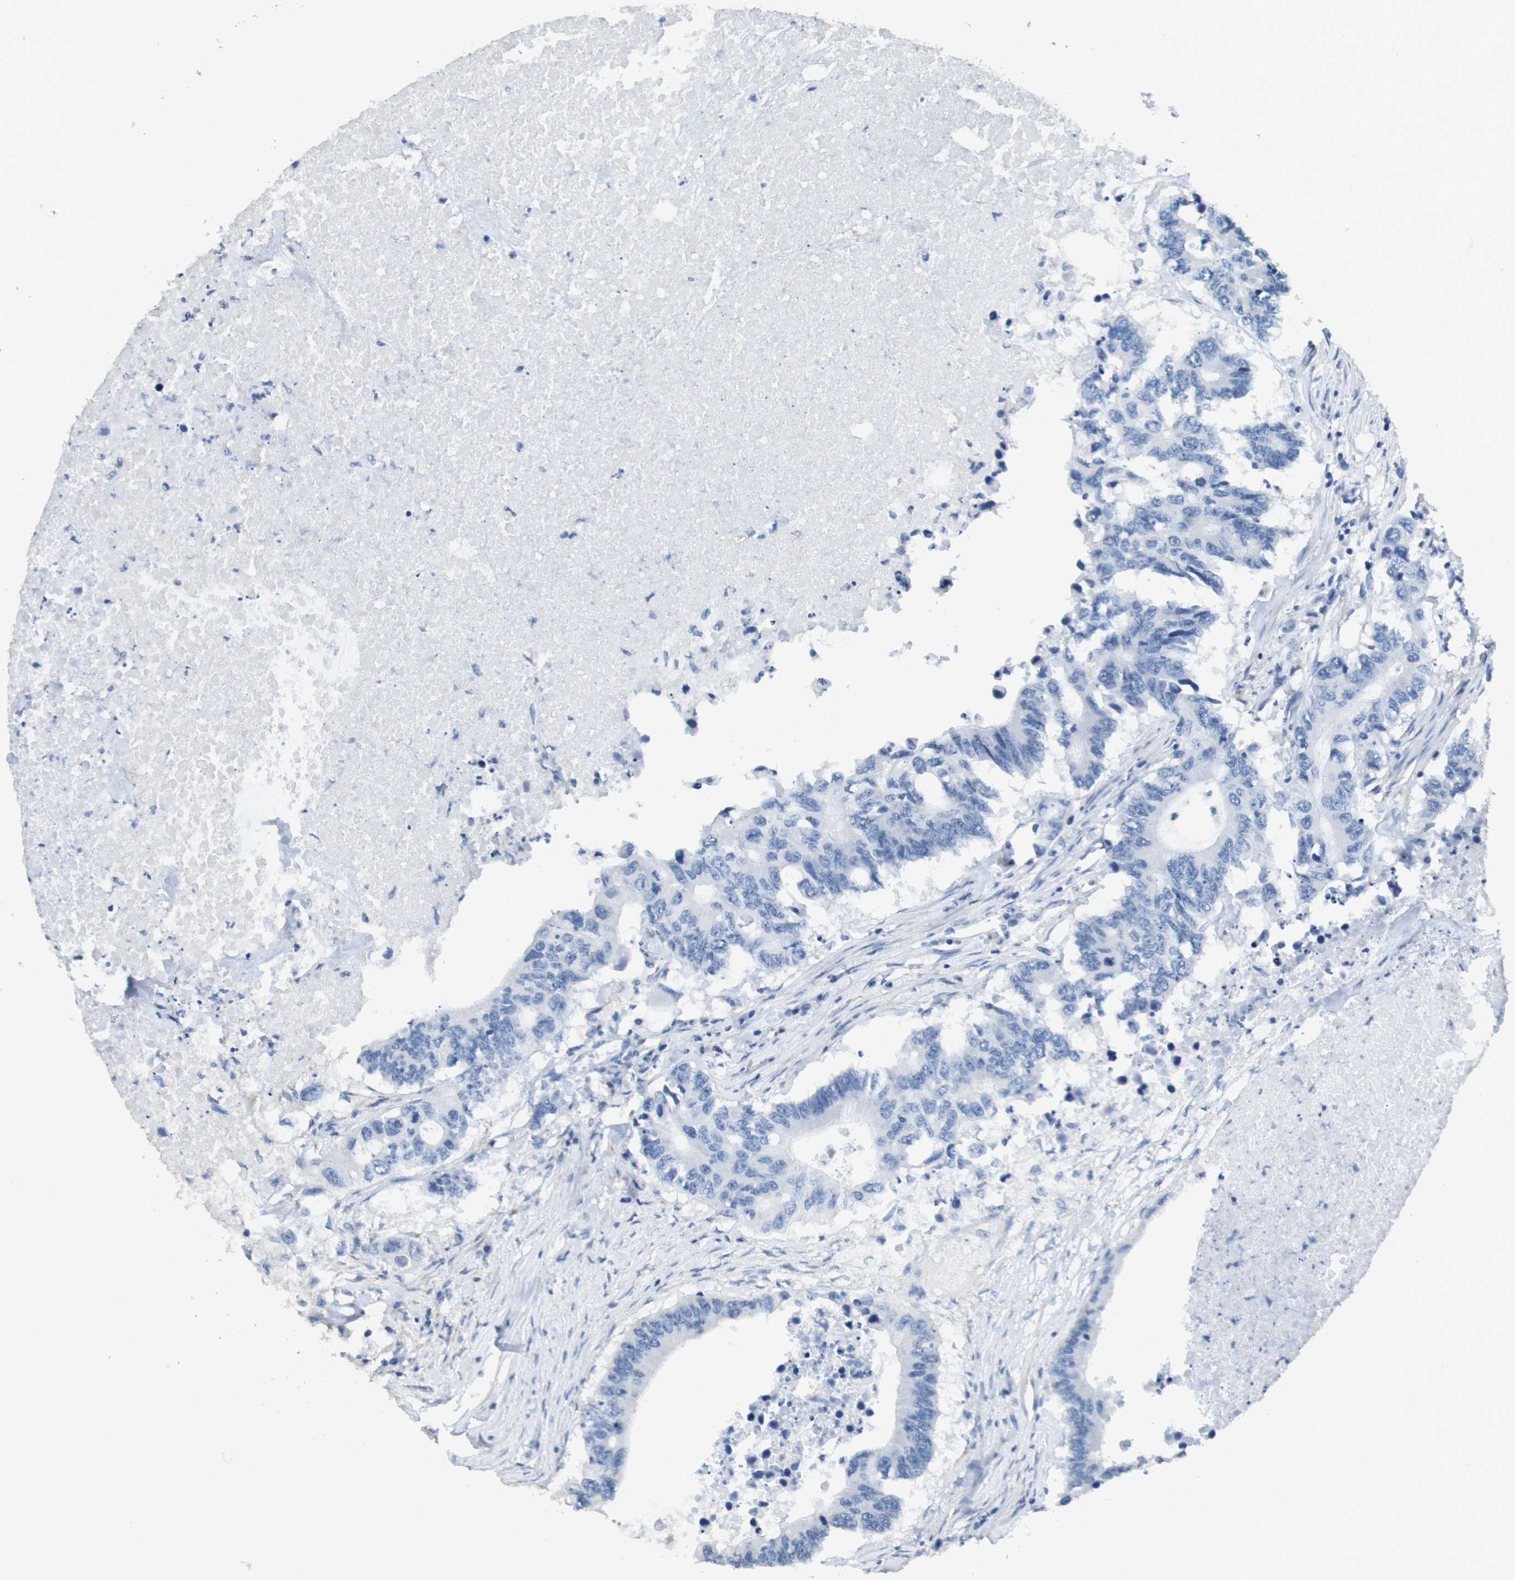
{"staining": {"intensity": "negative", "quantity": "none", "location": "none"}, "tissue": "colorectal cancer", "cell_type": "Tumor cells", "image_type": "cancer", "snomed": [{"axis": "morphology", "description": "Adenocarcinoma, NOS"}, {"axis": "topography", "description": "Colon"}], "caption": "Tumor cells are negative for brown protein staining in colorectal adenocarcinoma. Brightfield microscopy of IHC stained with DAB (3,3'-diaminobenzidine) (brown) and hematoxylin (blue), captured at high magnification.", "gene": "MT3", "patient": {"sex": "male", "age": 71}}